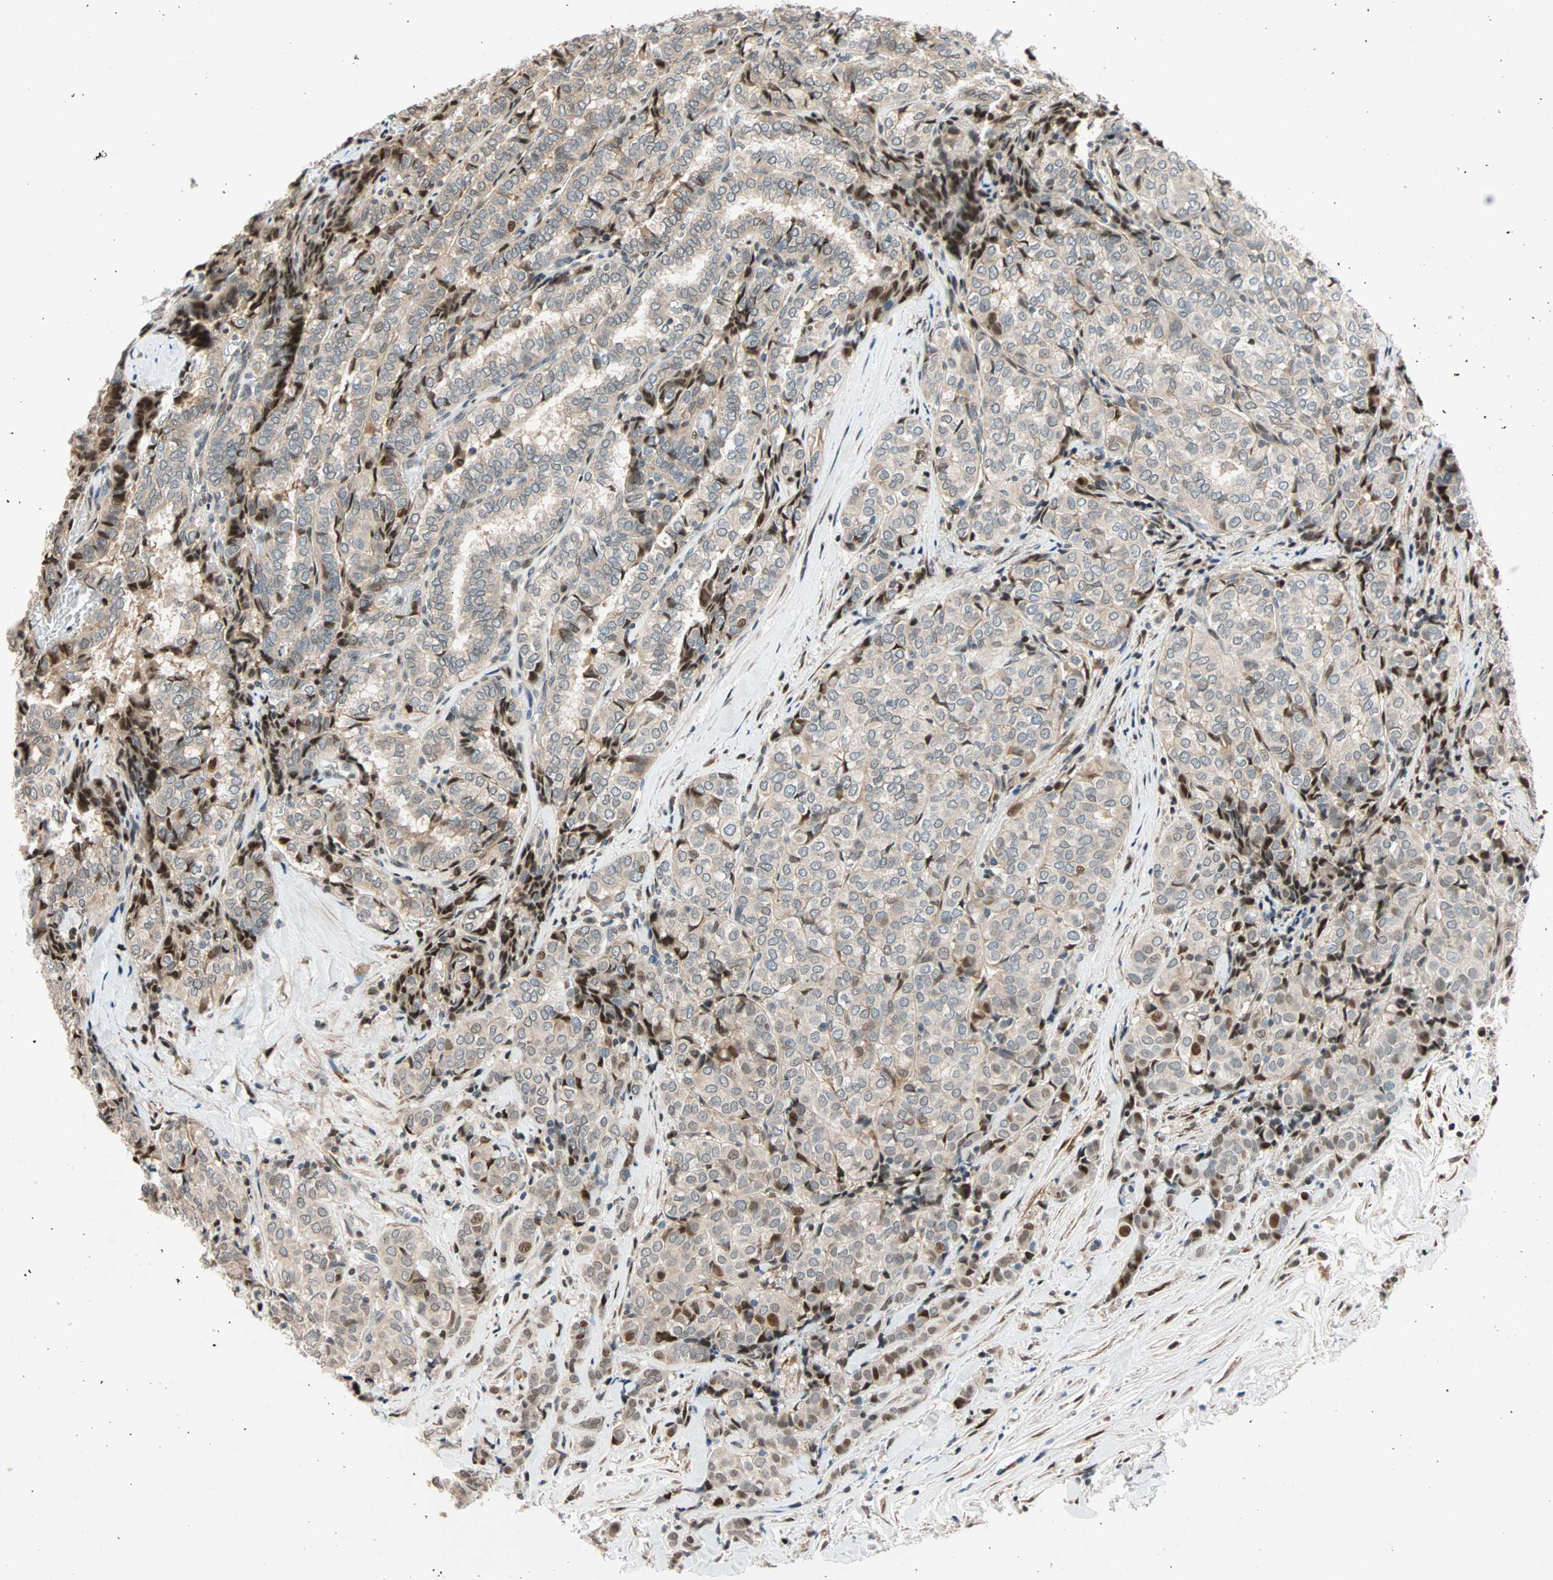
{"staining": {"intensity": "weak", "quantity": ">75%", "location": "cytoplasmic/membranous"}, "tissue": "thyroid cancer", "cell_type": "Tumor cells", "image_type": "cancer", "snomed": [{"axis": "morphology", "description": "Normal tissue, NOS"}, {"axis": "morphology", "description": "Papillary adenocarcinoma, NOS"}, {"axis": "topography", "description": "Thyroid gland"}], "caption": "Protein analysis of thyroid papillary adenocarcinoma tissue demonstrates weak cytoplasmic/membranous expression in approximately >75% of tumor cells.", "gene": "HECW1", "patient": {"sex": "female", "age": 30}}